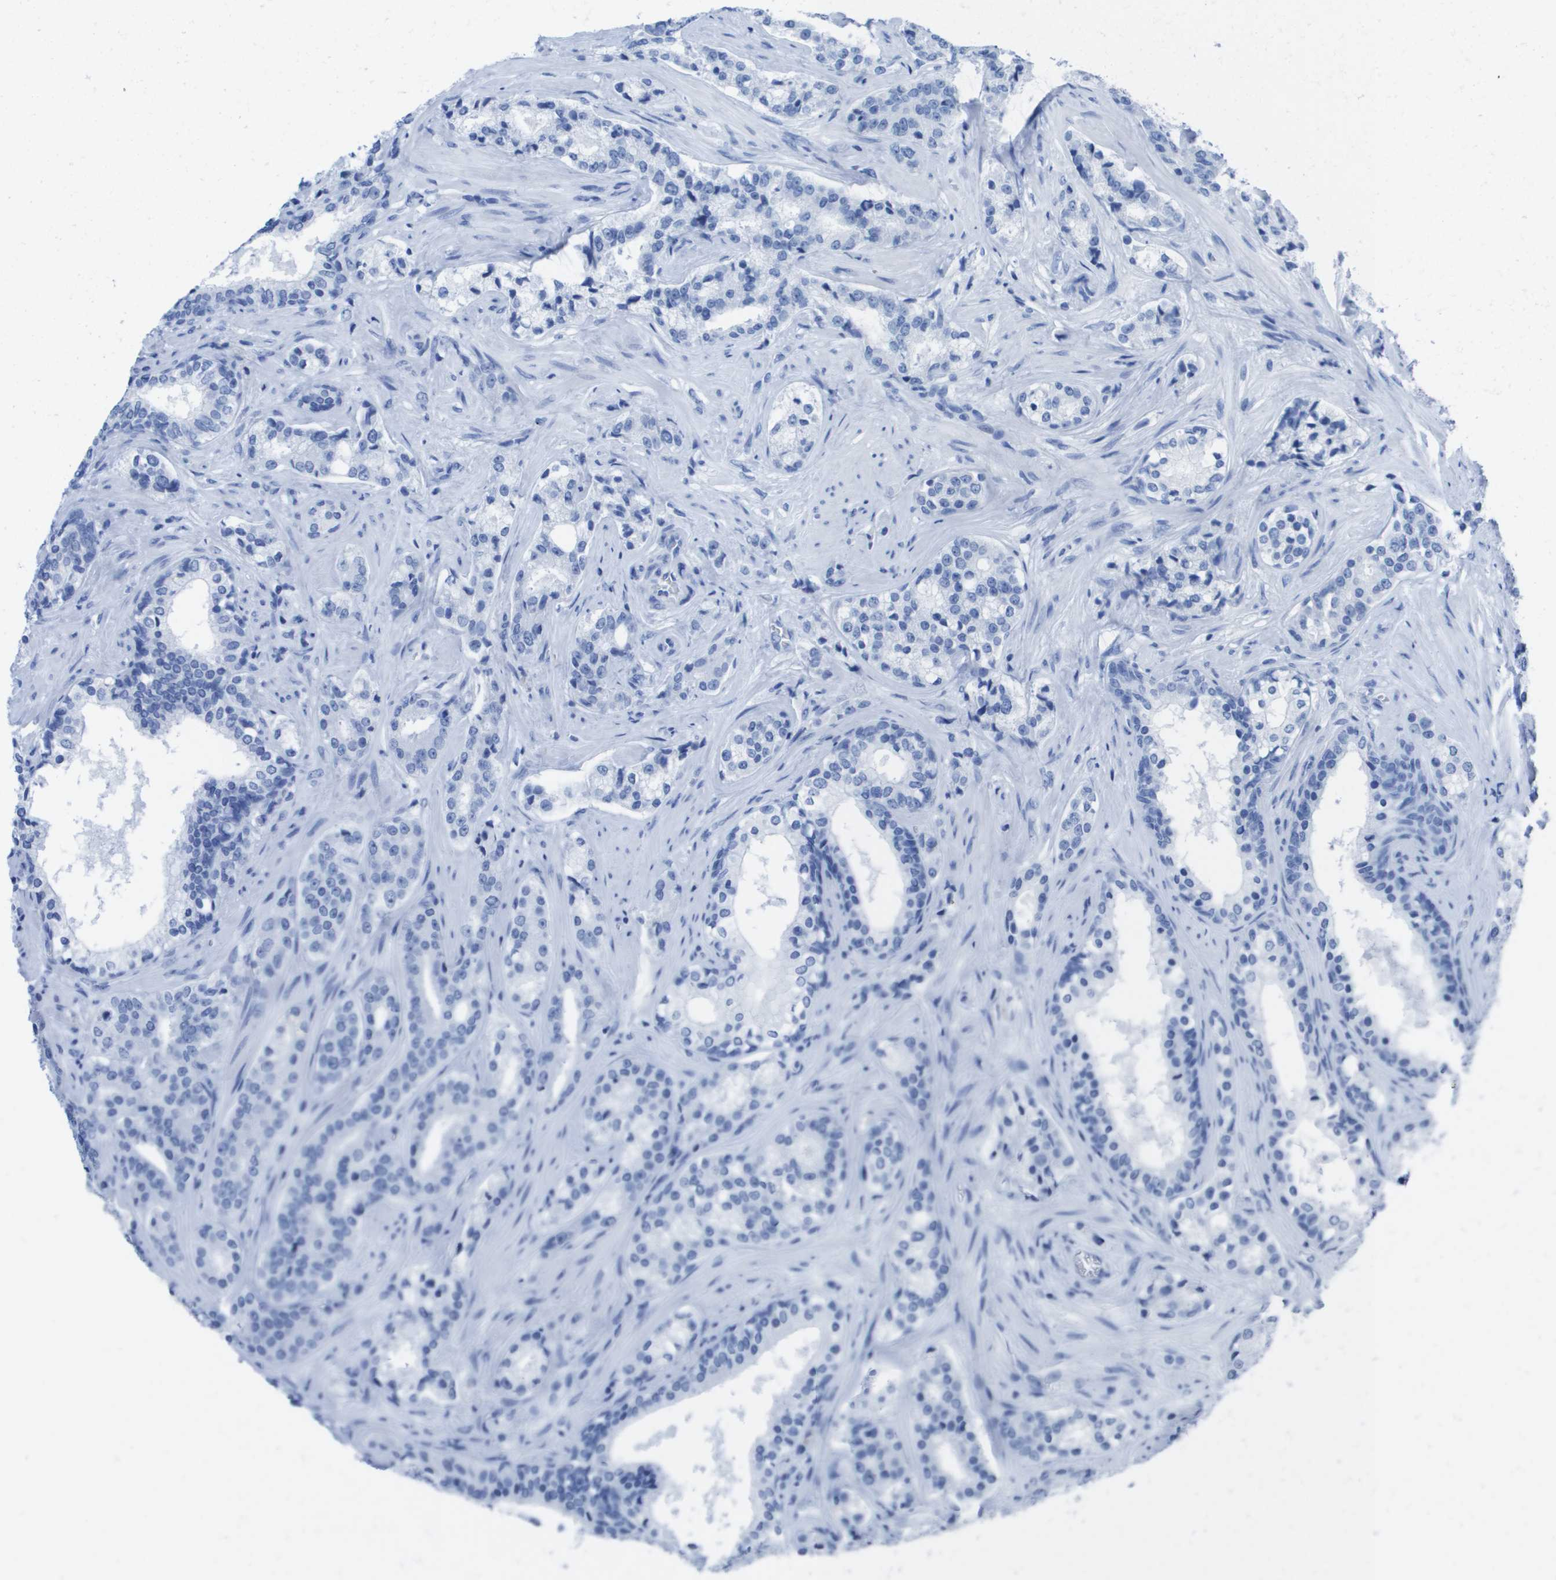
{"staining": {"intensity": "negative", "quantity": "none", "location": "none"}, "tissue": "prostate cancer", "cell_type": "Tumor cells", "image_type": "cancer", "snomed": [{"axis": "morphology", "description": "Adenocarcinoma, High grade"}, {"axis": "topography", "description": "Prostate"}], "caption": "Human prostate cancer (high-grade adenocarcinoma) stained for a protein using immunohistochemistry (IHC) shows no staining in tumor cells.", "gene": "KCNA3", "patient": {"sex": "male", "age": 60}}